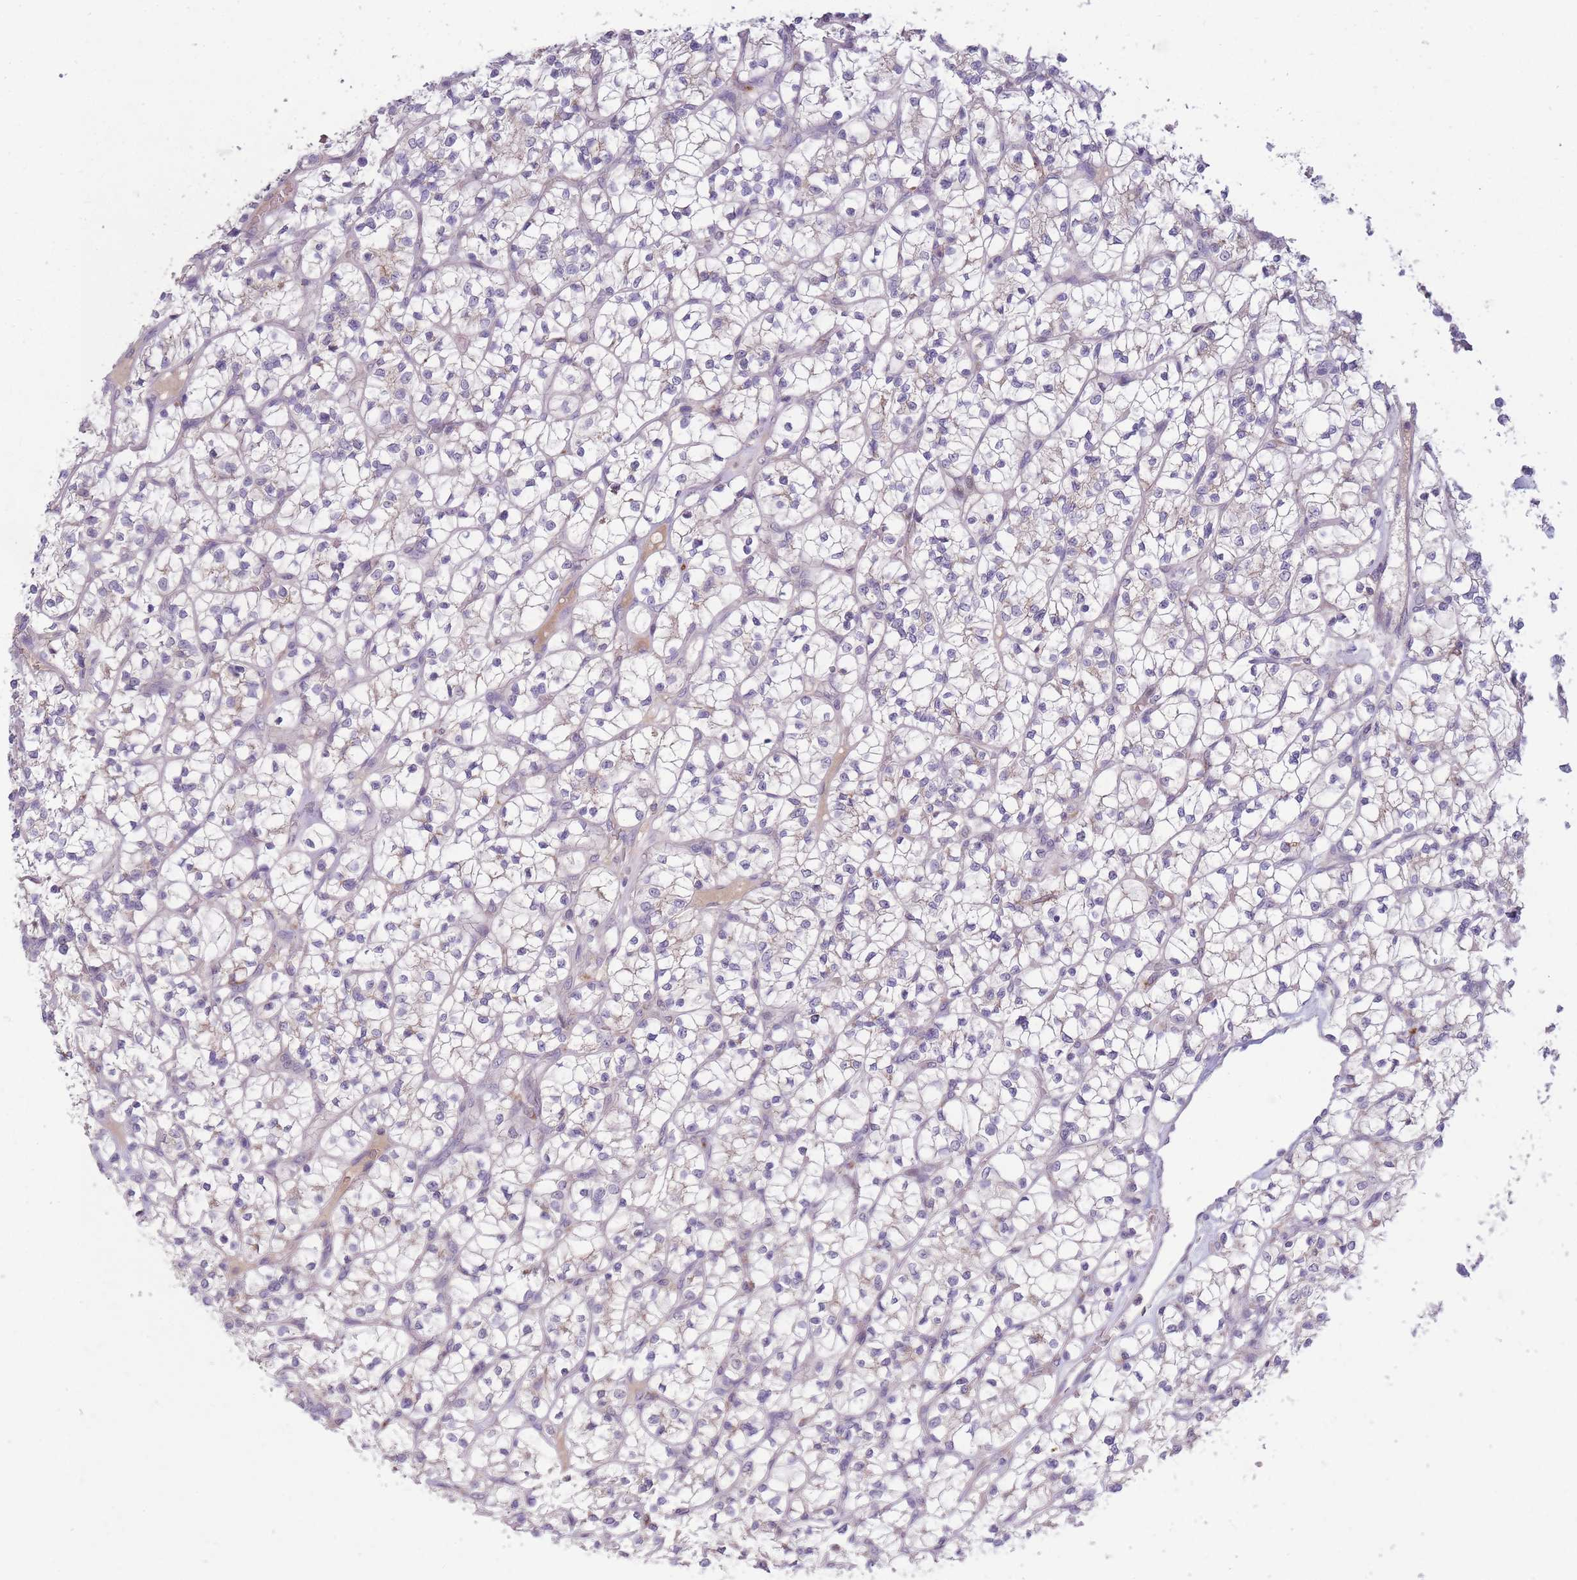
{"staining": {"intensity": "negative", "quantity": "none", "location": "none"}, "tissue": "renal cancer", "cell_type": "Tumor cells", "image_type": "cancer", "snomed": [{"axis": "morphology", "description": "Adenocarcinoma, NOS"}, {"axis": "topography", "description": "Kidney"}], "caption": "Immunohistochemistry micrograph of adenocarcinoma (renal) stained for a protein (brown), which reveals no positivity in tumor cells.", "gene": "TRIM61", "patient": {"sex": "female", "age": 64}}